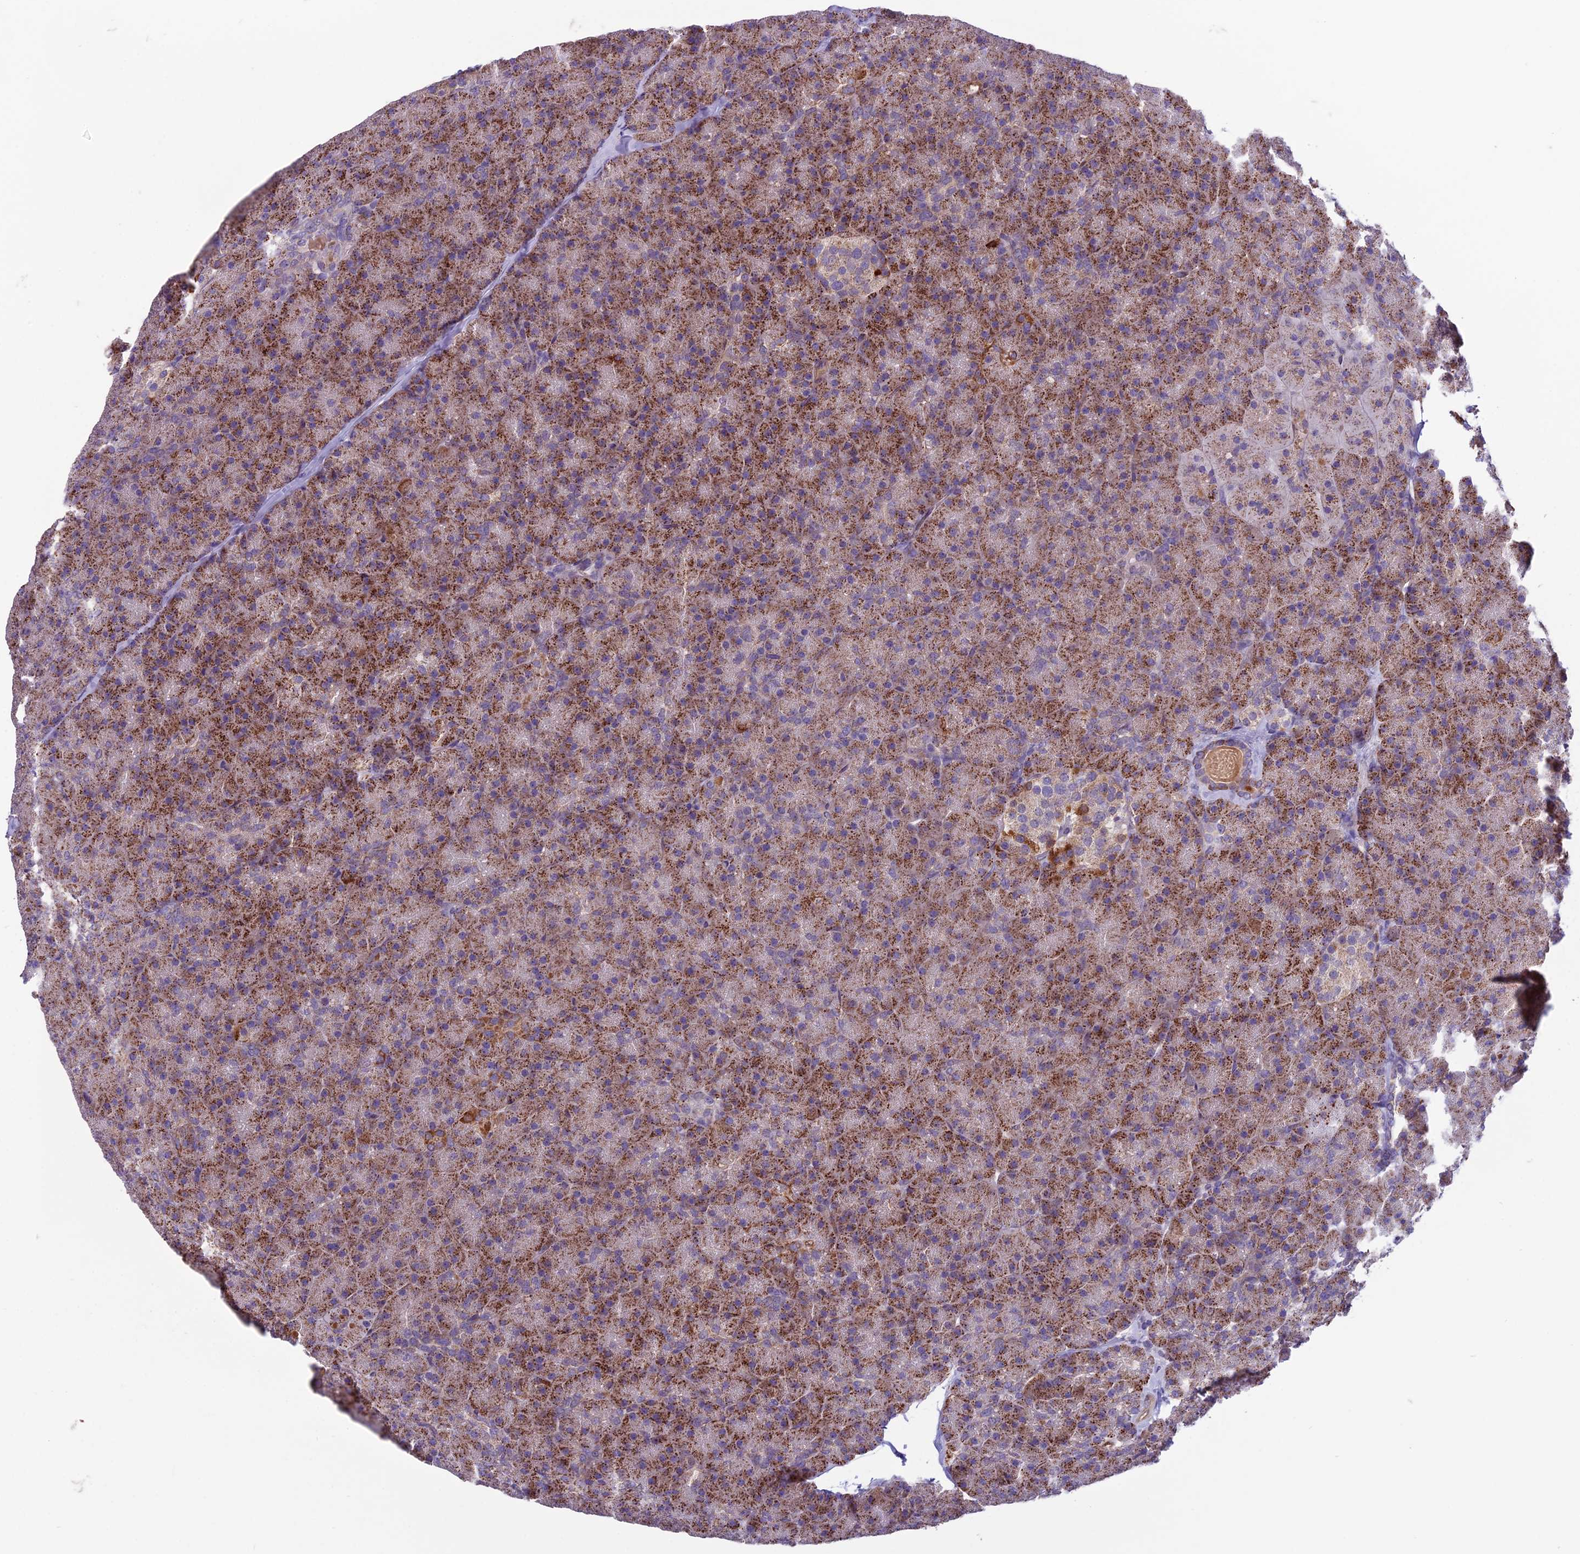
{"staining": {"intensity": "moderate", "quantity": ">75%", "location": "cytoplasmic/membranous"}, "tissue": "pancreas", "cell_type": "Exocrine glandular cells", "image_type": "normal", "snomed": [{"axis": "morphology", "description": "Normal tissue, NOS"}, {"axis": "topography", "description": "Pancreas"}], "caption": "Protein analysis of benign pancreas reveals moderate cytoplasmic/membranous positivity in about >75% of exocrine glandular cells. (Brightfield microscopy of DAB IHC at high magnification).", "gene": "DUS2", "patient": {"sex": "male", "age": 36}}